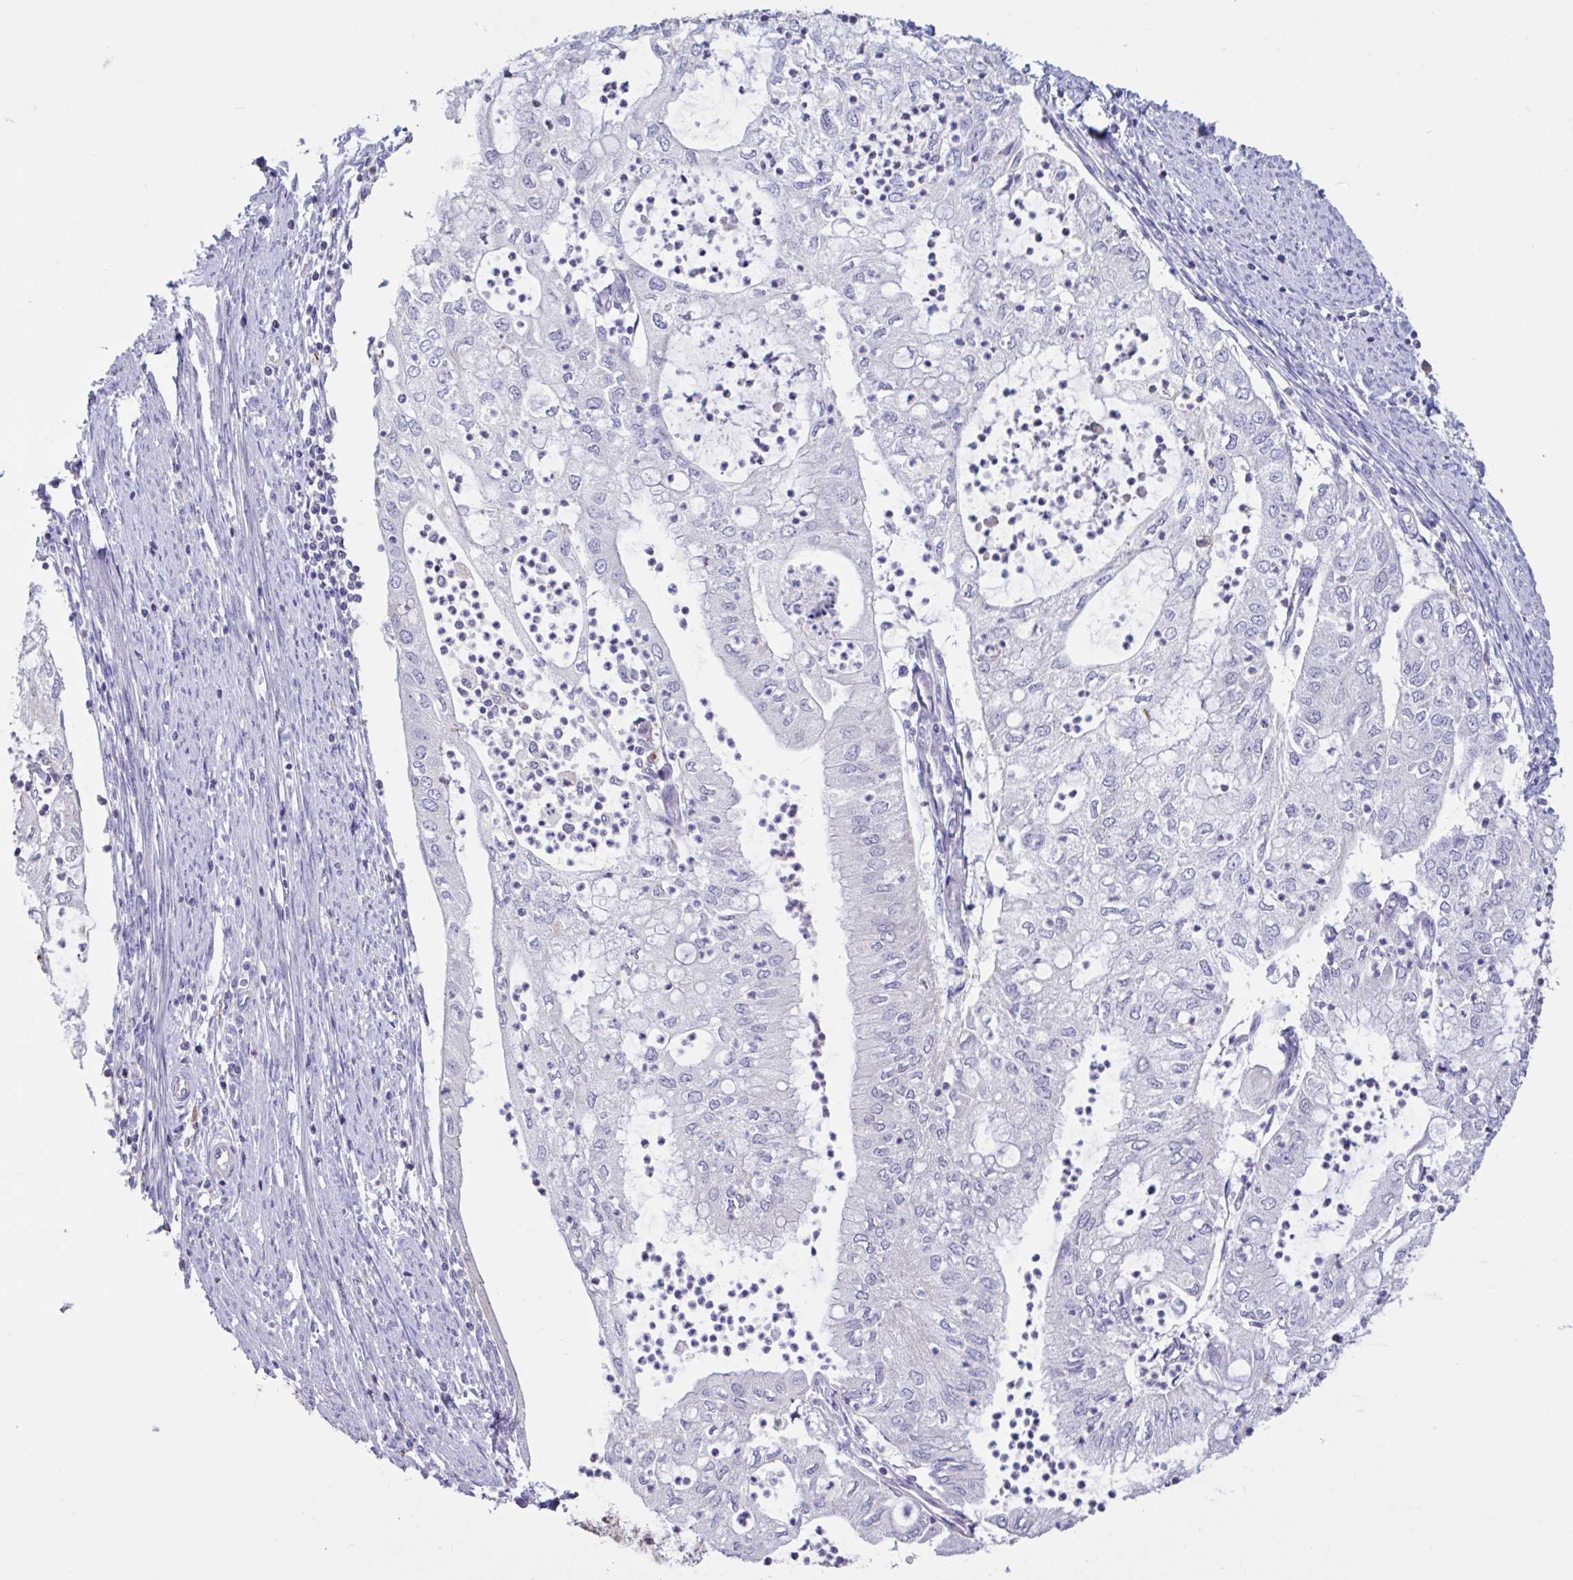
{"staining": {"intensity": "moderate", "quantity": "25%-75%", "location": "nuclear"}, "tissue": "endometrial cancer", "cell_type": "Tumor cells", "image_type": "cancer", "snomed": [{"axis": "morphology", "description": "Adenocarcinoma, NOS"}, {"axis": "topography", "description": "Endometrium"}], "caption": "Immunohistochemical staining of human adenocarcinoma (endometrial) exhibits medium levels of moderate nuclear staining in about 25%-75% of tumor cells.", "gene": "DDX39A", "patient": {"sex": "female", "age": 75}}